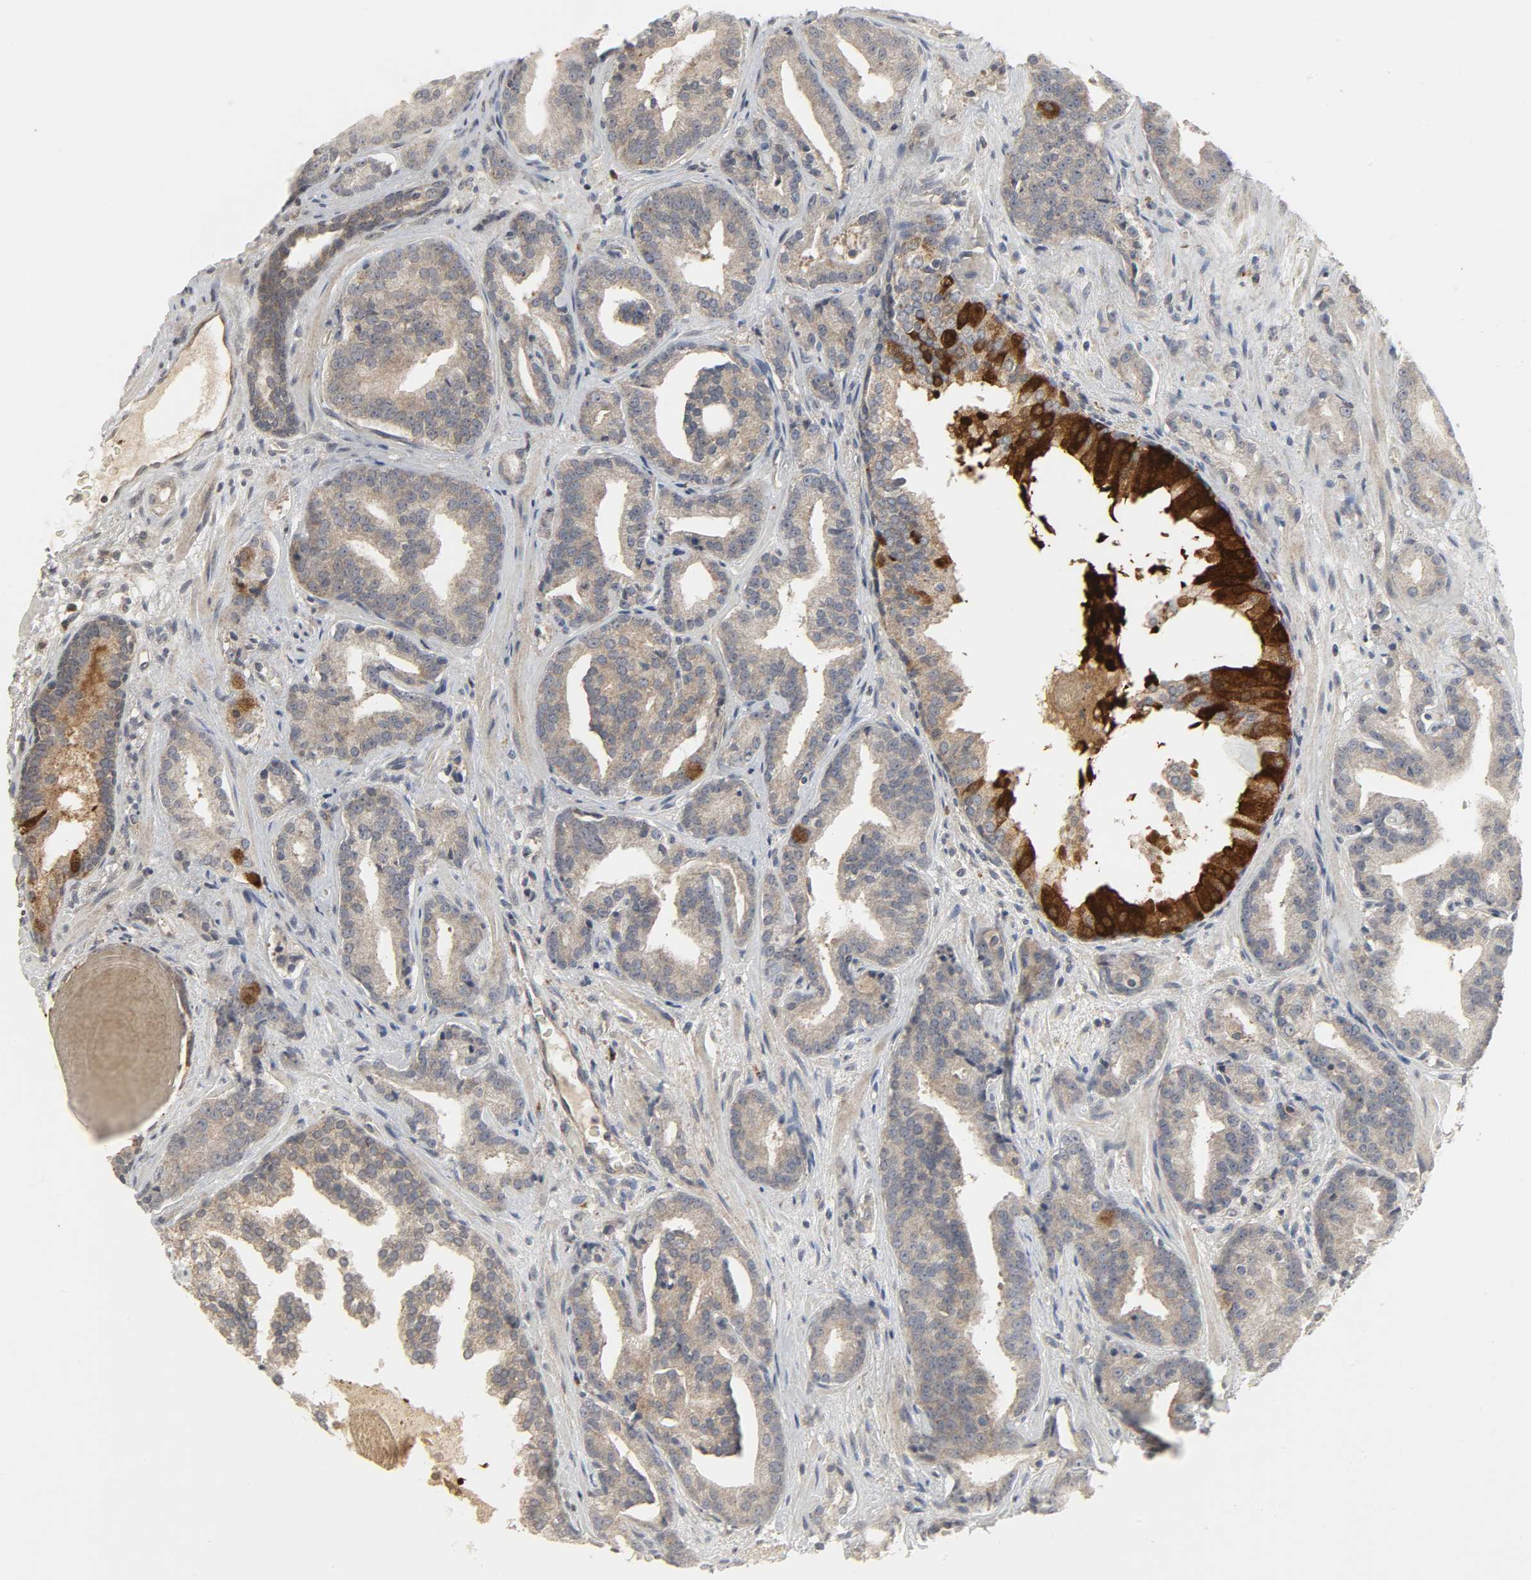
{"staining": {"intensity": "moderate", "quantity": ">75%", "location": "cytoplasmic/membranous"}, "tissue": "prostate cancer", "cell_type": "Tumor cells", "image_type": "cancer", "snomed": [{"axis": "morphology", "description": "Adenocarcinoma, Low grade"}, {"axis": "topography", "description": "Prostate"}], "caption": "The image reveals immunohistochemical staining of low-grade adenocarcinoma (prostate). There is moderate cytoplasmic/membranous expression is identified in about >75% of tumor cells.", "gene": "CLIP1", "patient": {"sex": "male", "age": 63}}